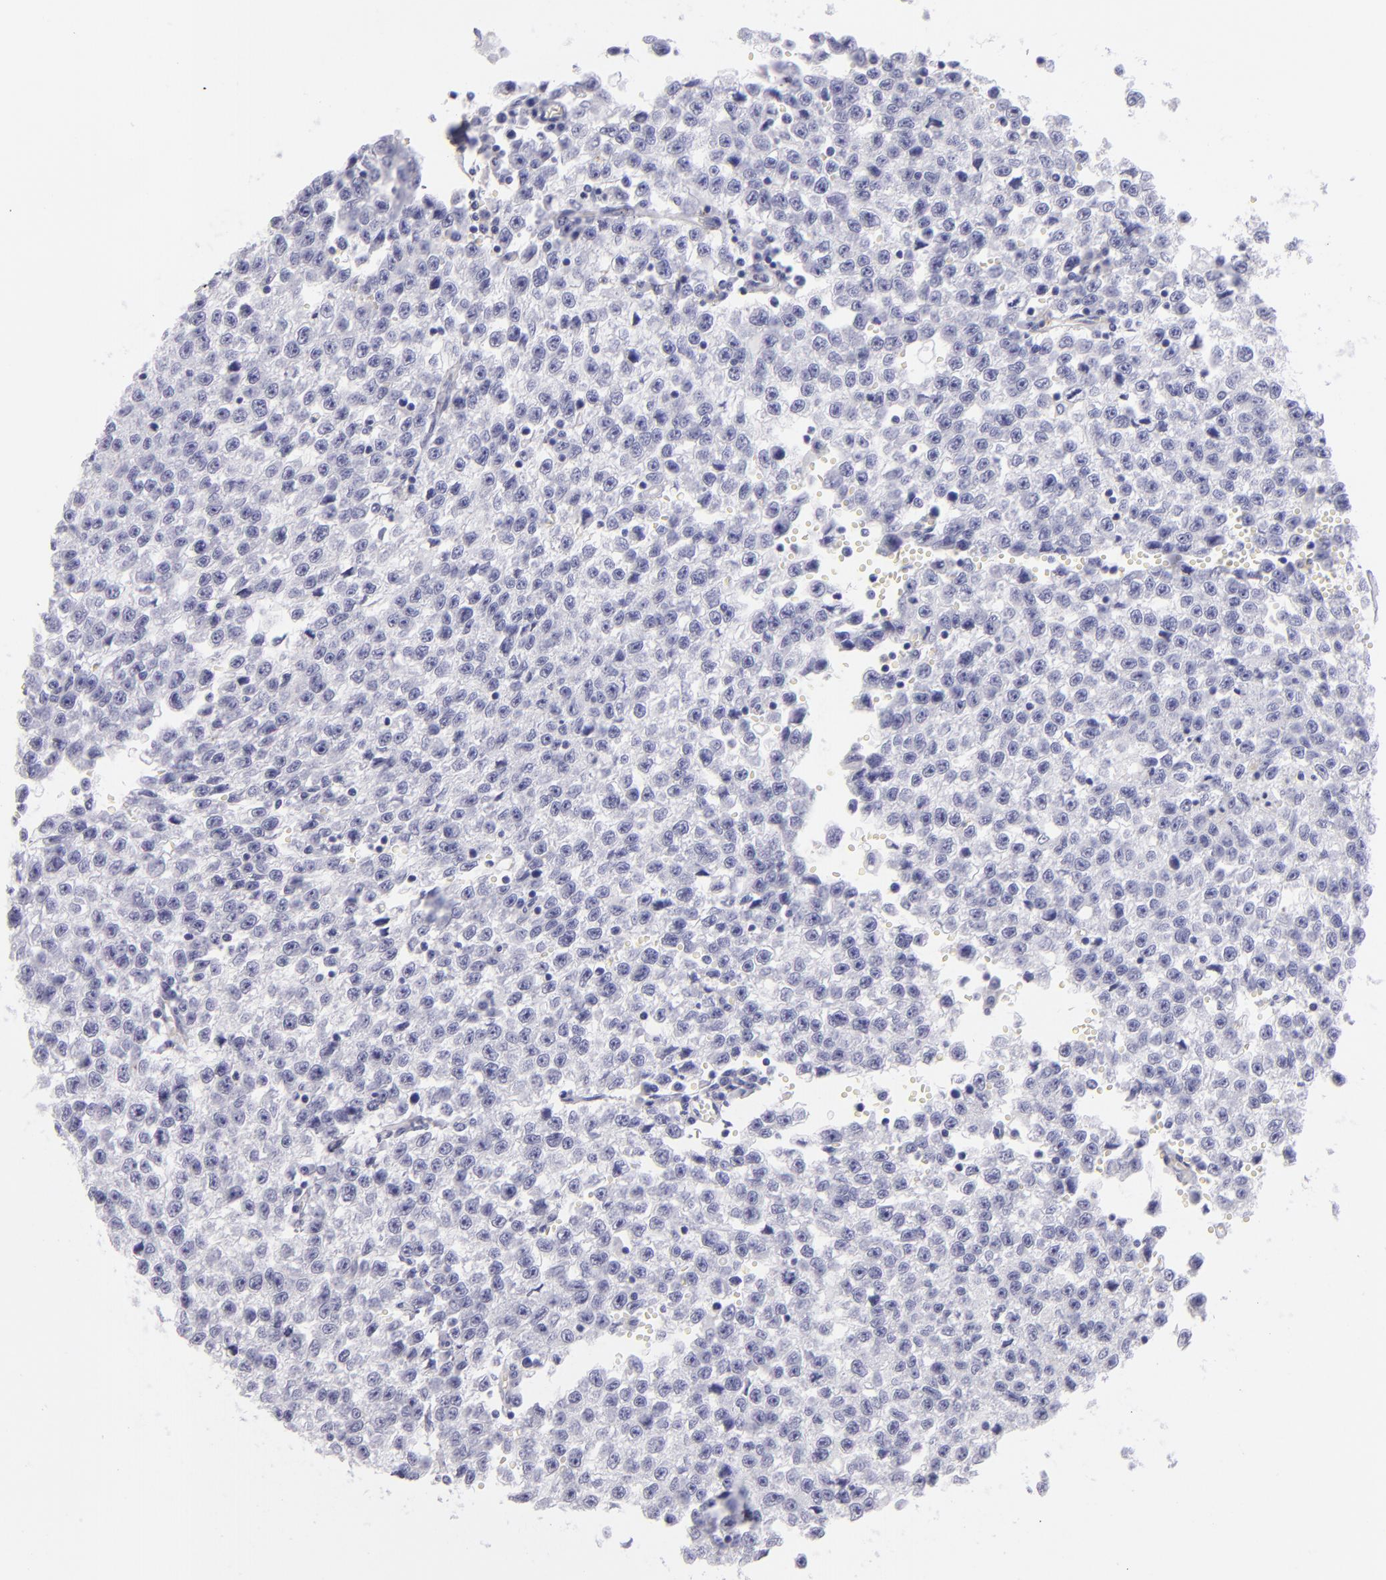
{"staining": {"intensity": "negative", "quantity": "none", "location": "none"}, "tissue": "testis cancer", "cell_type": "Tumor cells", "image_type": "cancer", "snomed": [{"axis": "morphology", "description": "Seminoma, NOS"}, {"axis": "topography", "description": "Testis"}], "caption": "Tumor cells are negative for brown protein staining in seminoma (testis).", "gene": "CD82", "patient": {"sex": "male", "age": 35}}